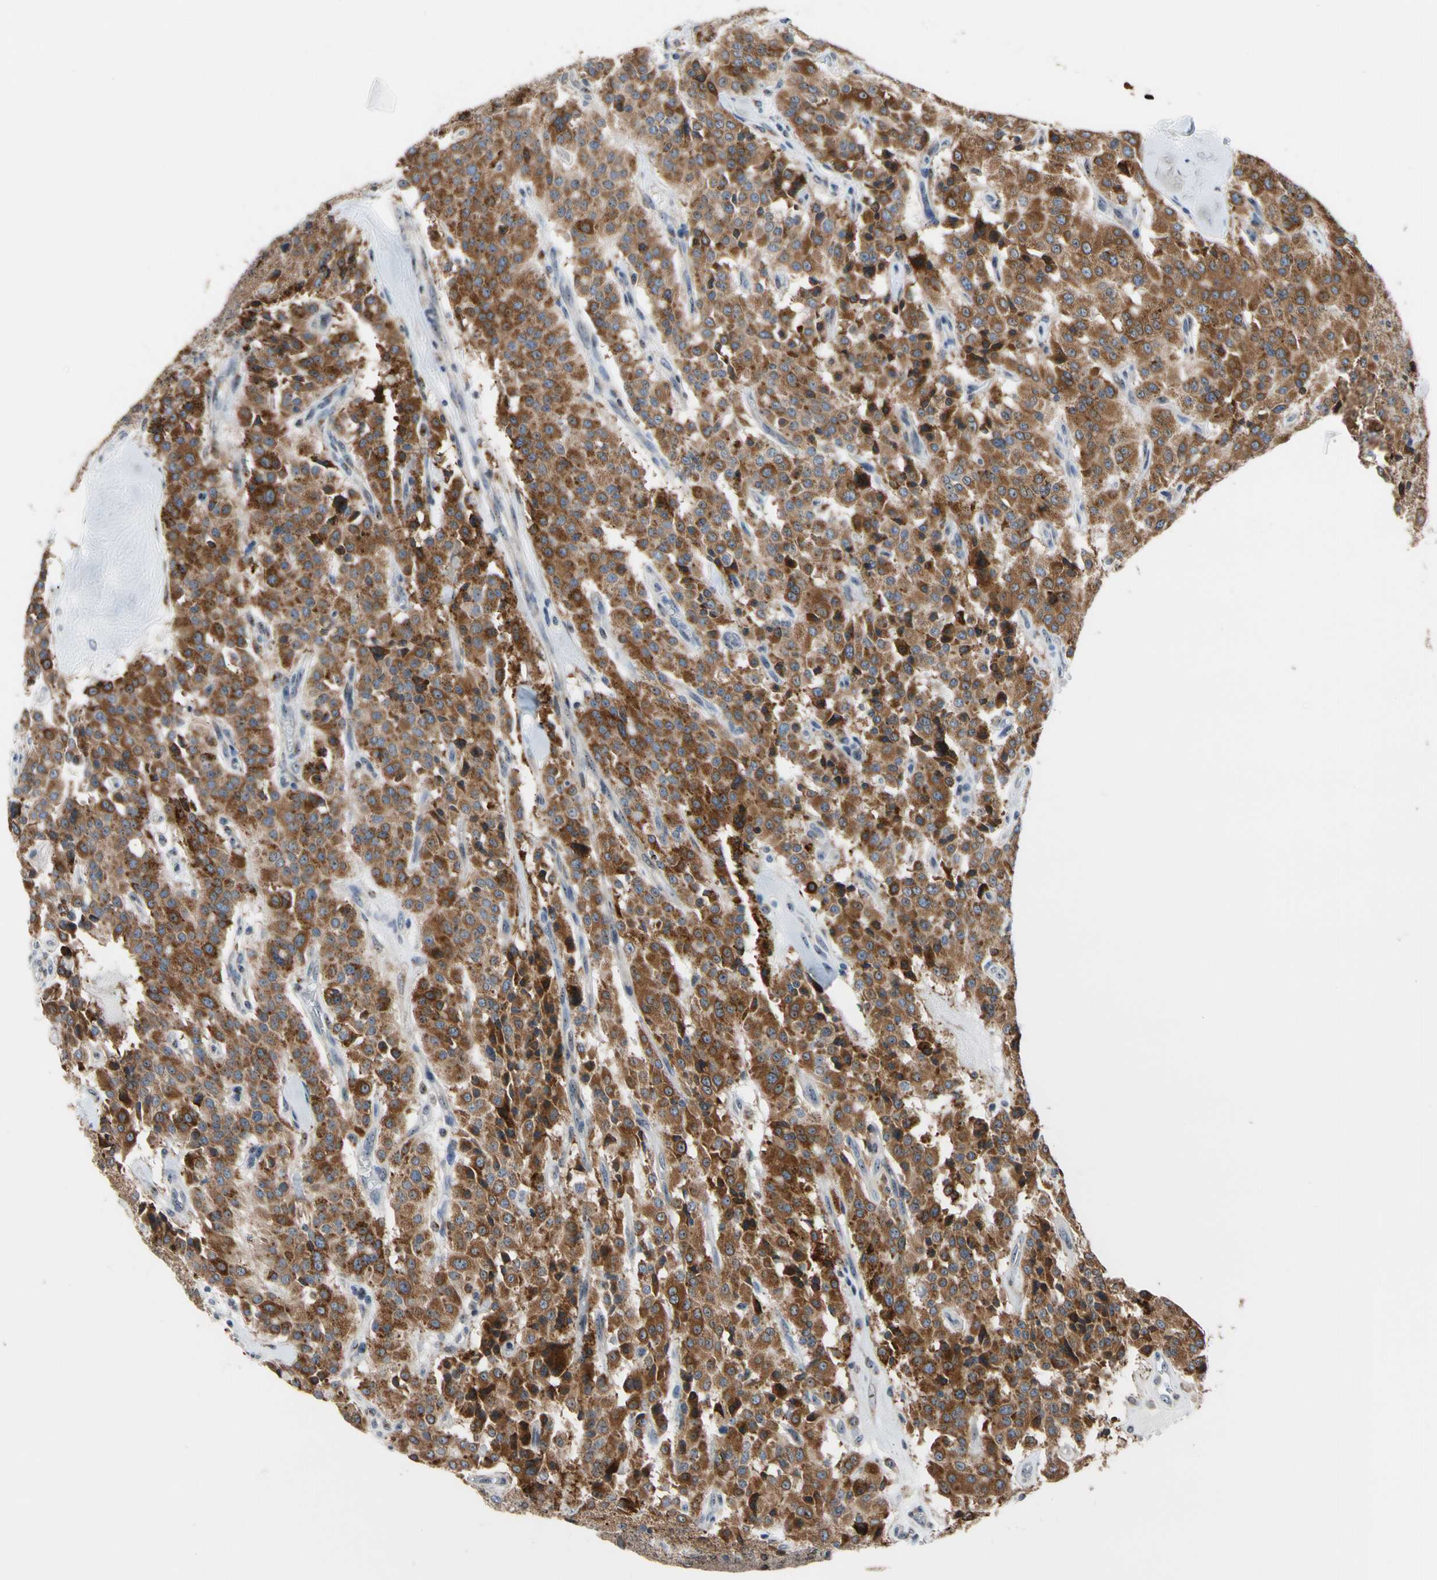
{"staining": {"intensity": "strong", "quantity": ">75%", "location": "cytoplasmic/membranous"}, "tissue": "carcinoid", "cell_type": "Tumor cells", "image_type": "cancer", "snomed": [{"axis": "morphology", "description": "Carcinoid, malignant, NOS"}, {"axis": "topography", "description": "Lung"}], "caption": "An immunohistochemistry histopathology image of neoplastic tissue is shown. Protein staining in brown labels strong cytoplasmic/membranous positivity in malignant carcinoid within tumor cells.", "gene": "TMED7", "patient": {"sex": "male", "age": 30}}